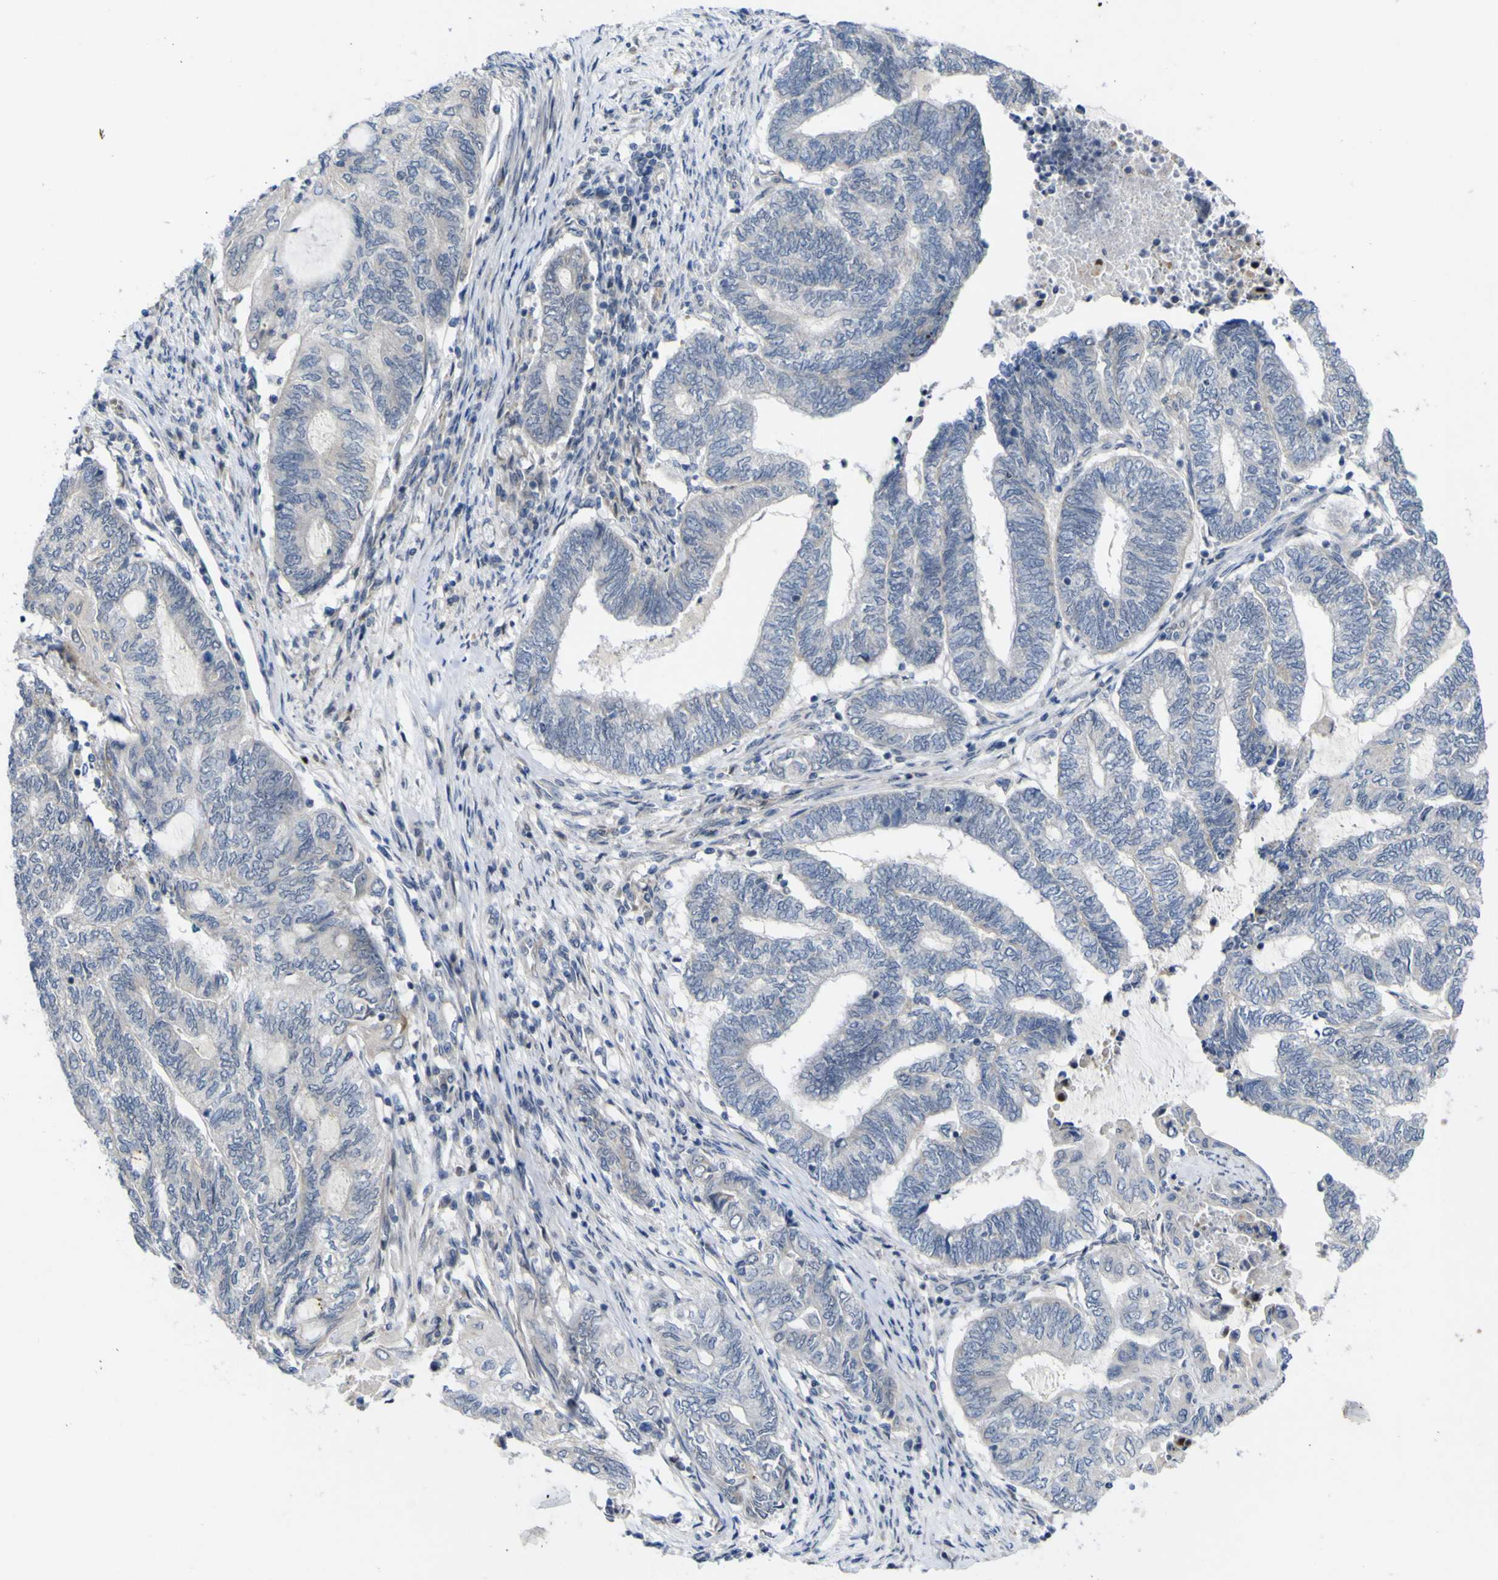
{"staining": {"intensity": "negative", "quantity": "none", "location": "none"}, "tissue": "endometrial cancer", "cell_type": "Tumor cells", "image_type": "cancer", "snomed": [{"axis": "morphology", "description": "Adenocarcinoma, NOS"}, {"axis": "topography", "description": "Uterus"}, {"axis": "topography", "description": "Endometrium"}], "caption": "Immunohistochemical staining of adenocarcinoma (endometrial) demonstrates no significant positivity in tumor cells.", "gene": "NAV1", "patient": {"sex": "female", "age": 70}}